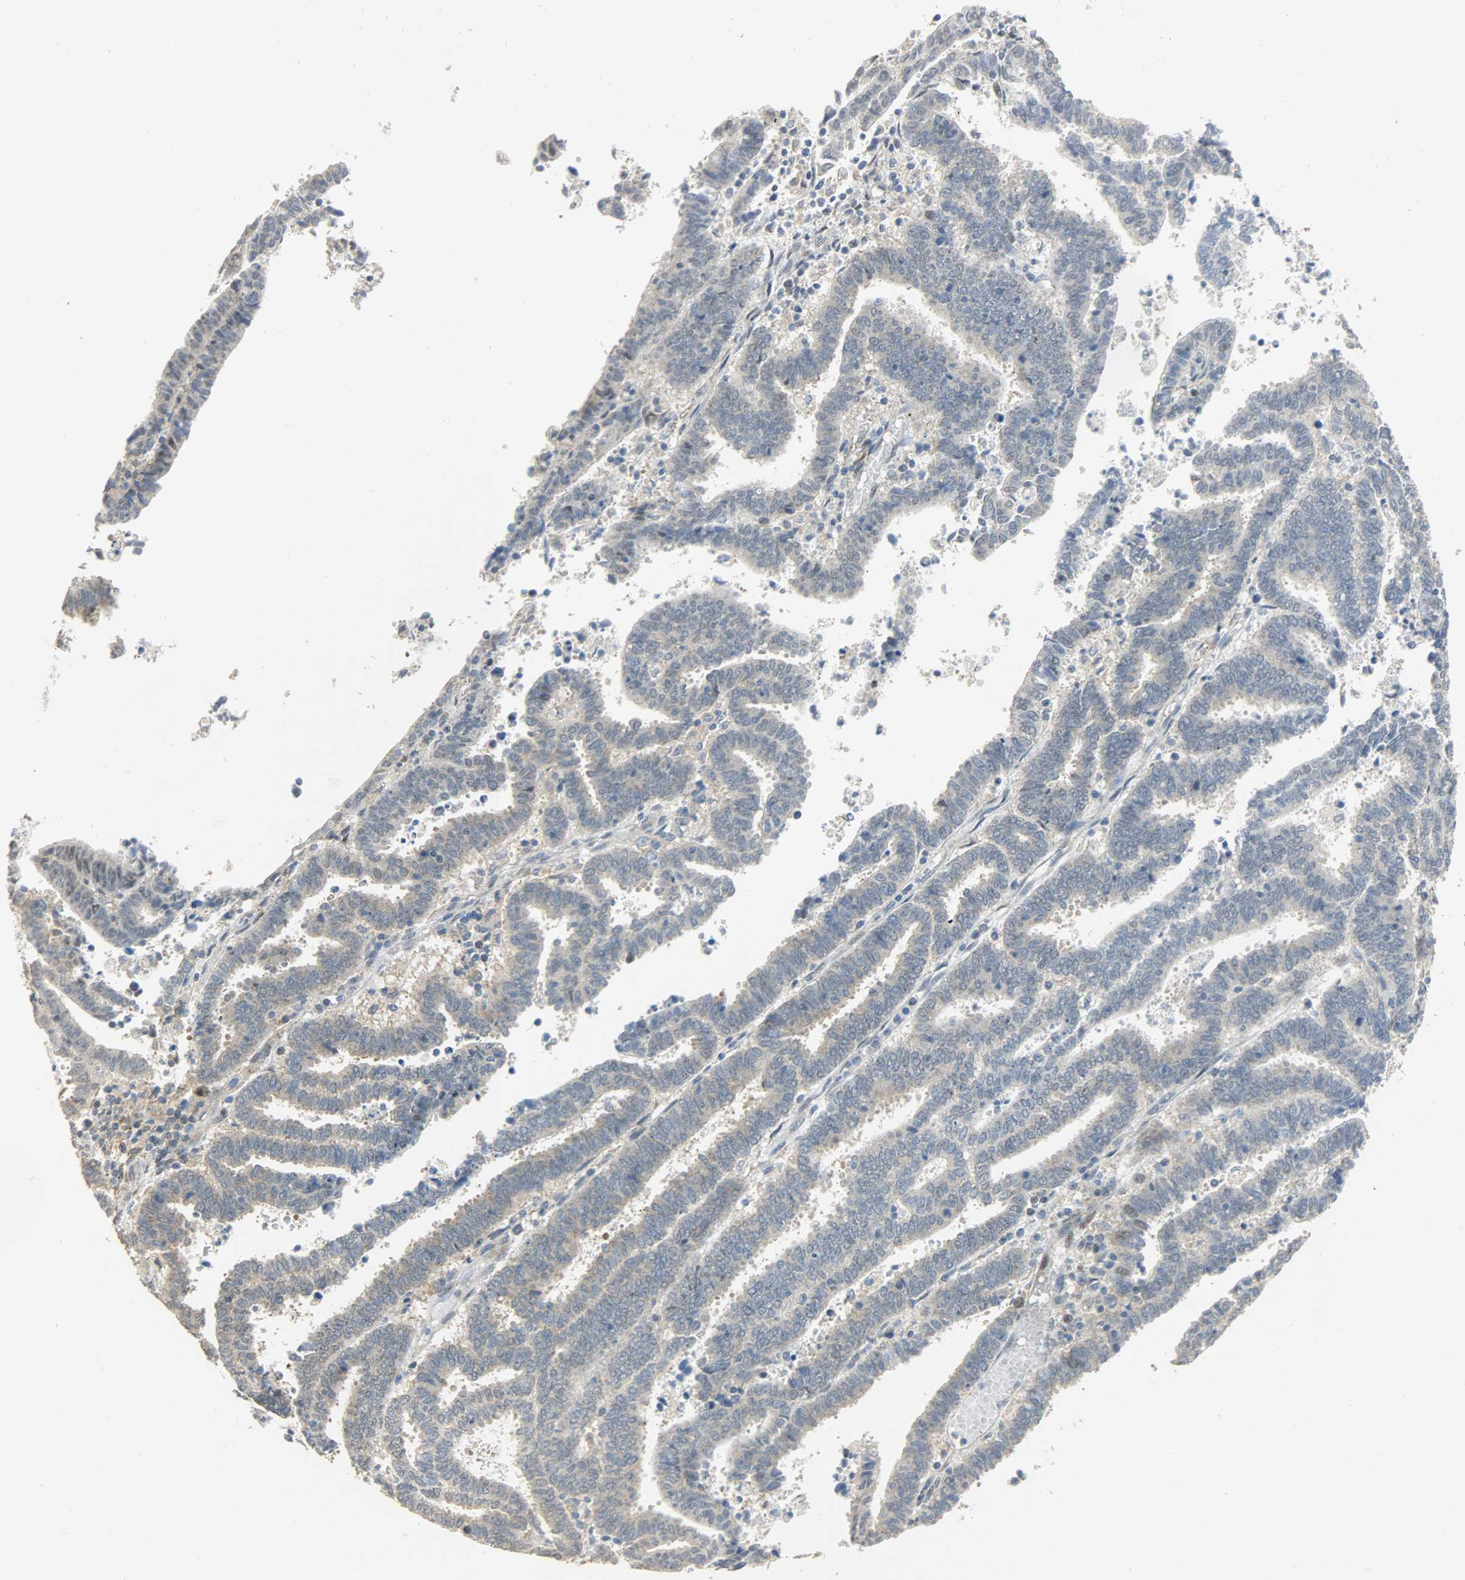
{"staining": {"intensity": "weak", "quantity": "25%-75%", "location": "cytoplasmic/membranous"}, "tissue": "endometrial cancer", "cell_type": "Tumor cells", "image_type": "cancer", "snomed": [{"axis": "morphology", "description": "Adenocarcinoma, NOS"}, {"axis": "topography", "description": "Uterus"}], "caption": "Human endometrial adenocarcinoma stained with a protein marker displays weak staining in tumor cells.", "gene": "GIT2", "patient": {"sex": "female", "age": 83}}